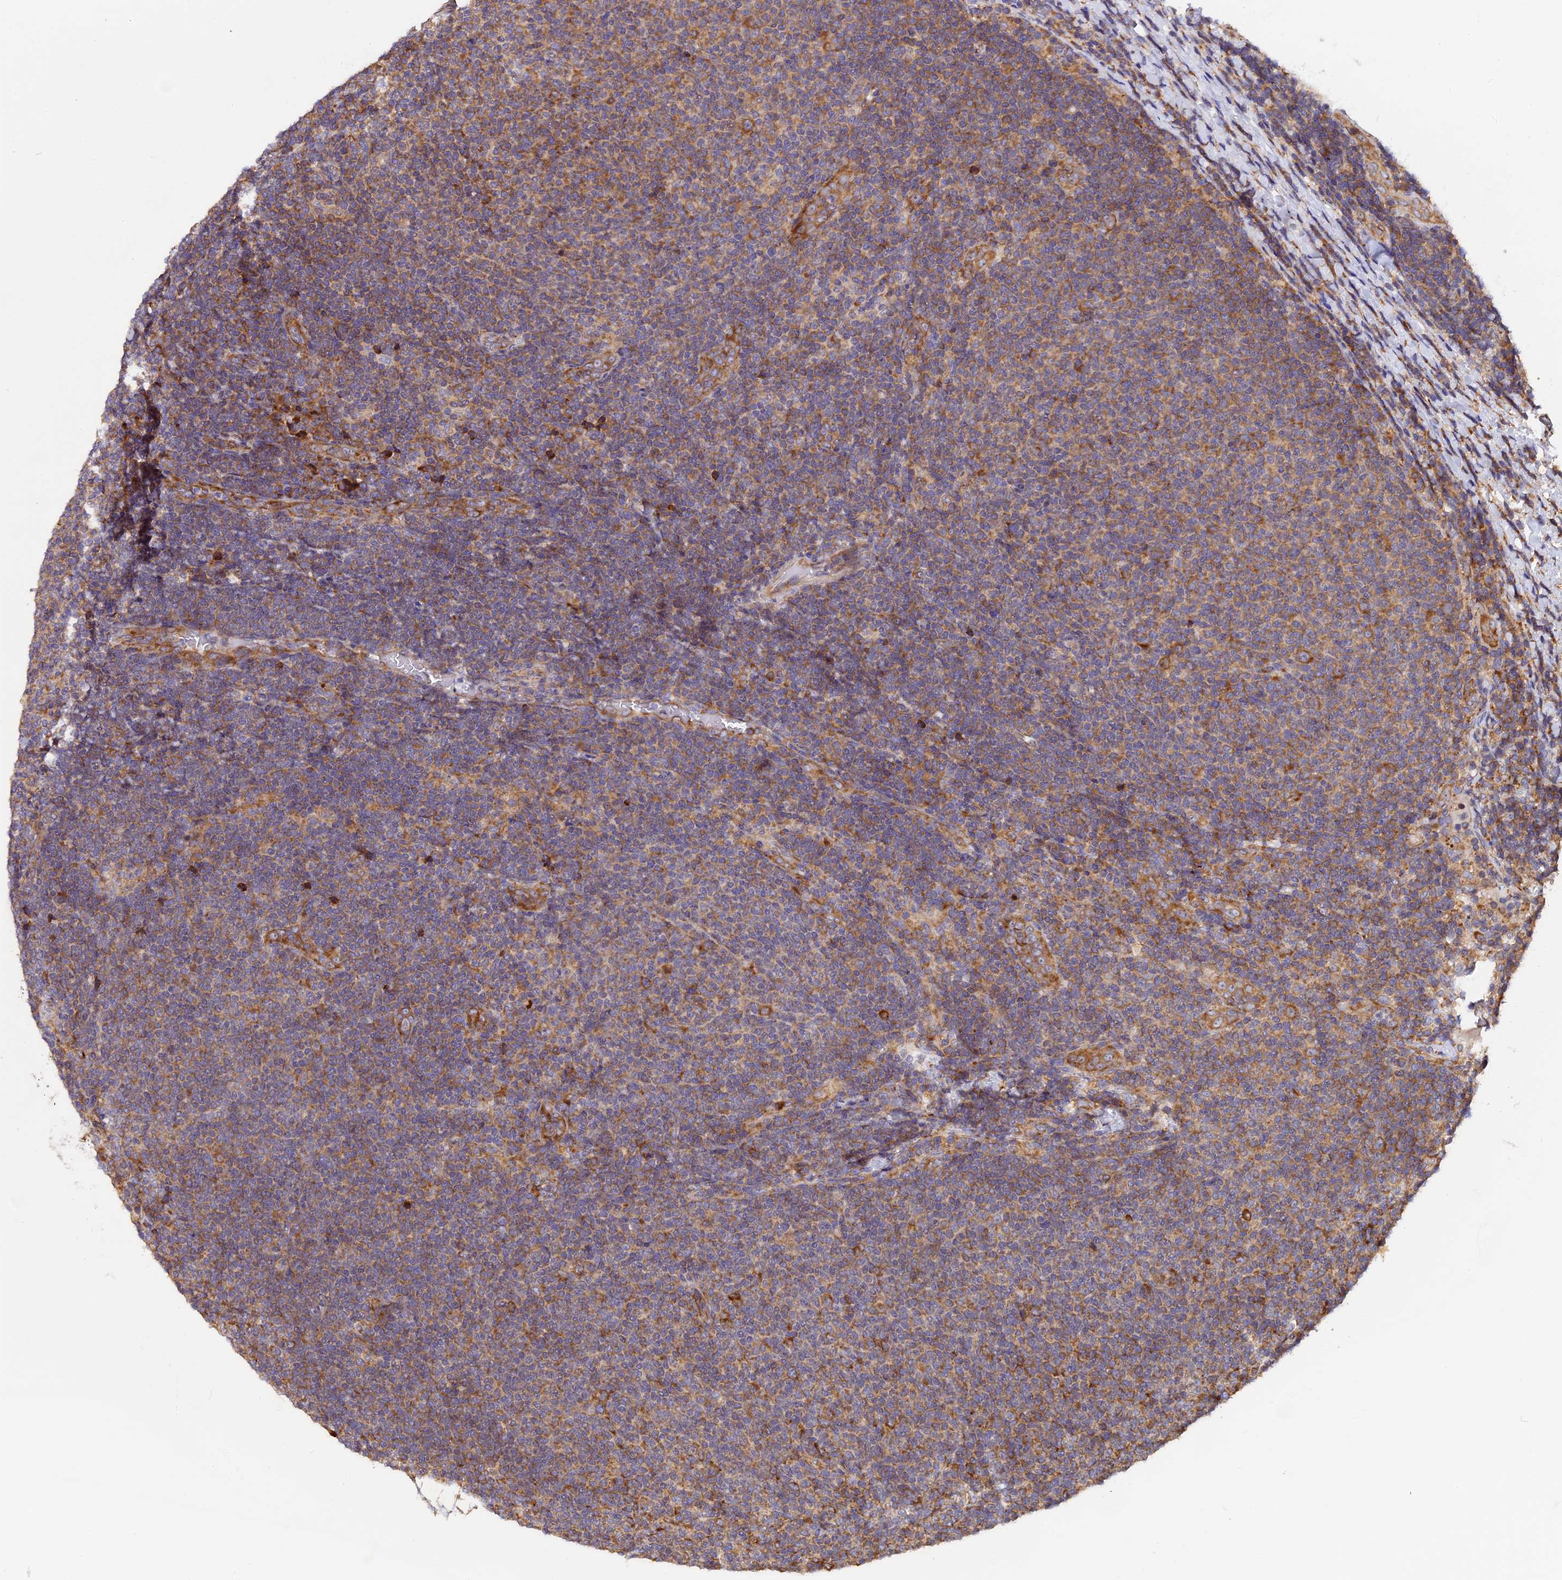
{"staining": {"intensity": "moderate", "quantity": "25%-75%", "location": "cytoplasmic/membranous"}, "tissue": "lymphoma", "cell_type": "Tumor cells", "image_type": "cancer", "snomed": [{"axis": "morphology", "description": "Malignant lymphoma, non-Hodgkin's type, Low grade"}, {"axis": "topography", "description": "Lymph node"}], "caption": "Immunohistochemical staining of malignant lymphoma, non-Hodgkin's type (low-grade) displays moderate cytoplasmic/membranous protein expression in approximately 25%-75% of tumor cells.", "gene": "GNPTAB", "patient": {"sex": "male", "age": 66}}